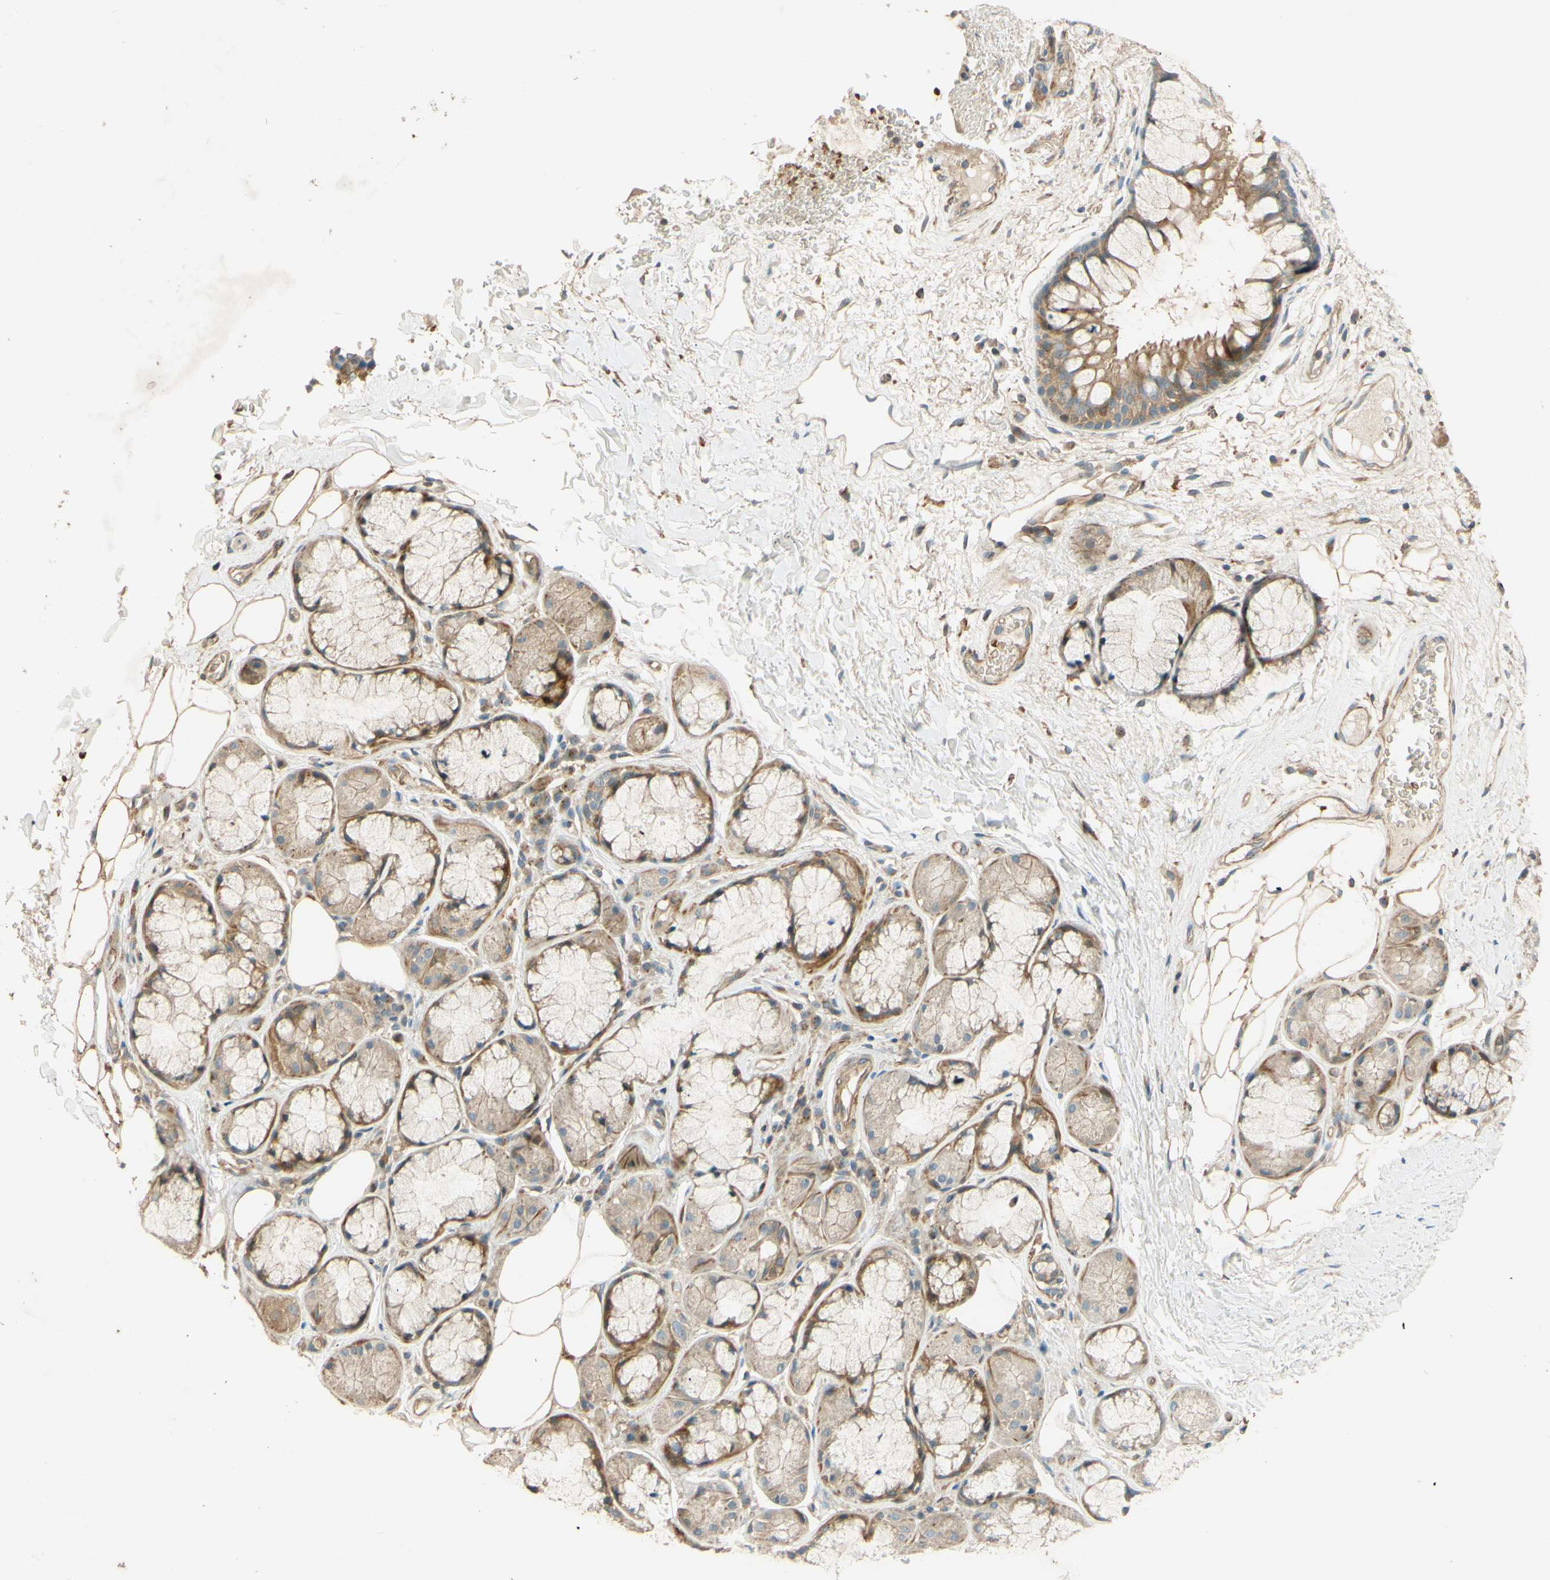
{"staining": {"intensity": "moderate", "quantity": ">75%", "location": "cytoplasmic/membranous"}, "tissue": "bronchus", "cell_type": "Respiratory epithelial cells", "image_type": "normal", "snomed": [{"axis": "morphology", "description": "Normal tissue, NOS"}, {"axis": "topography", "description": "Bronchus"}], "caption": "Immunohistochemistry (IHC) staining of unremarkable bronchus, which displays medium levels of moderate cytoplasmic/membranous expression in approximately >75% of respiratory epithelial cells indicating moderate cytoplasmic/membranous protein staining. The staining was performed using DAB (brown) for protein detection and nuclei were counterstained in hematoxylin (blue).", "gene": "ADAM17", "patient": {"sex": "male", "age": 66}}